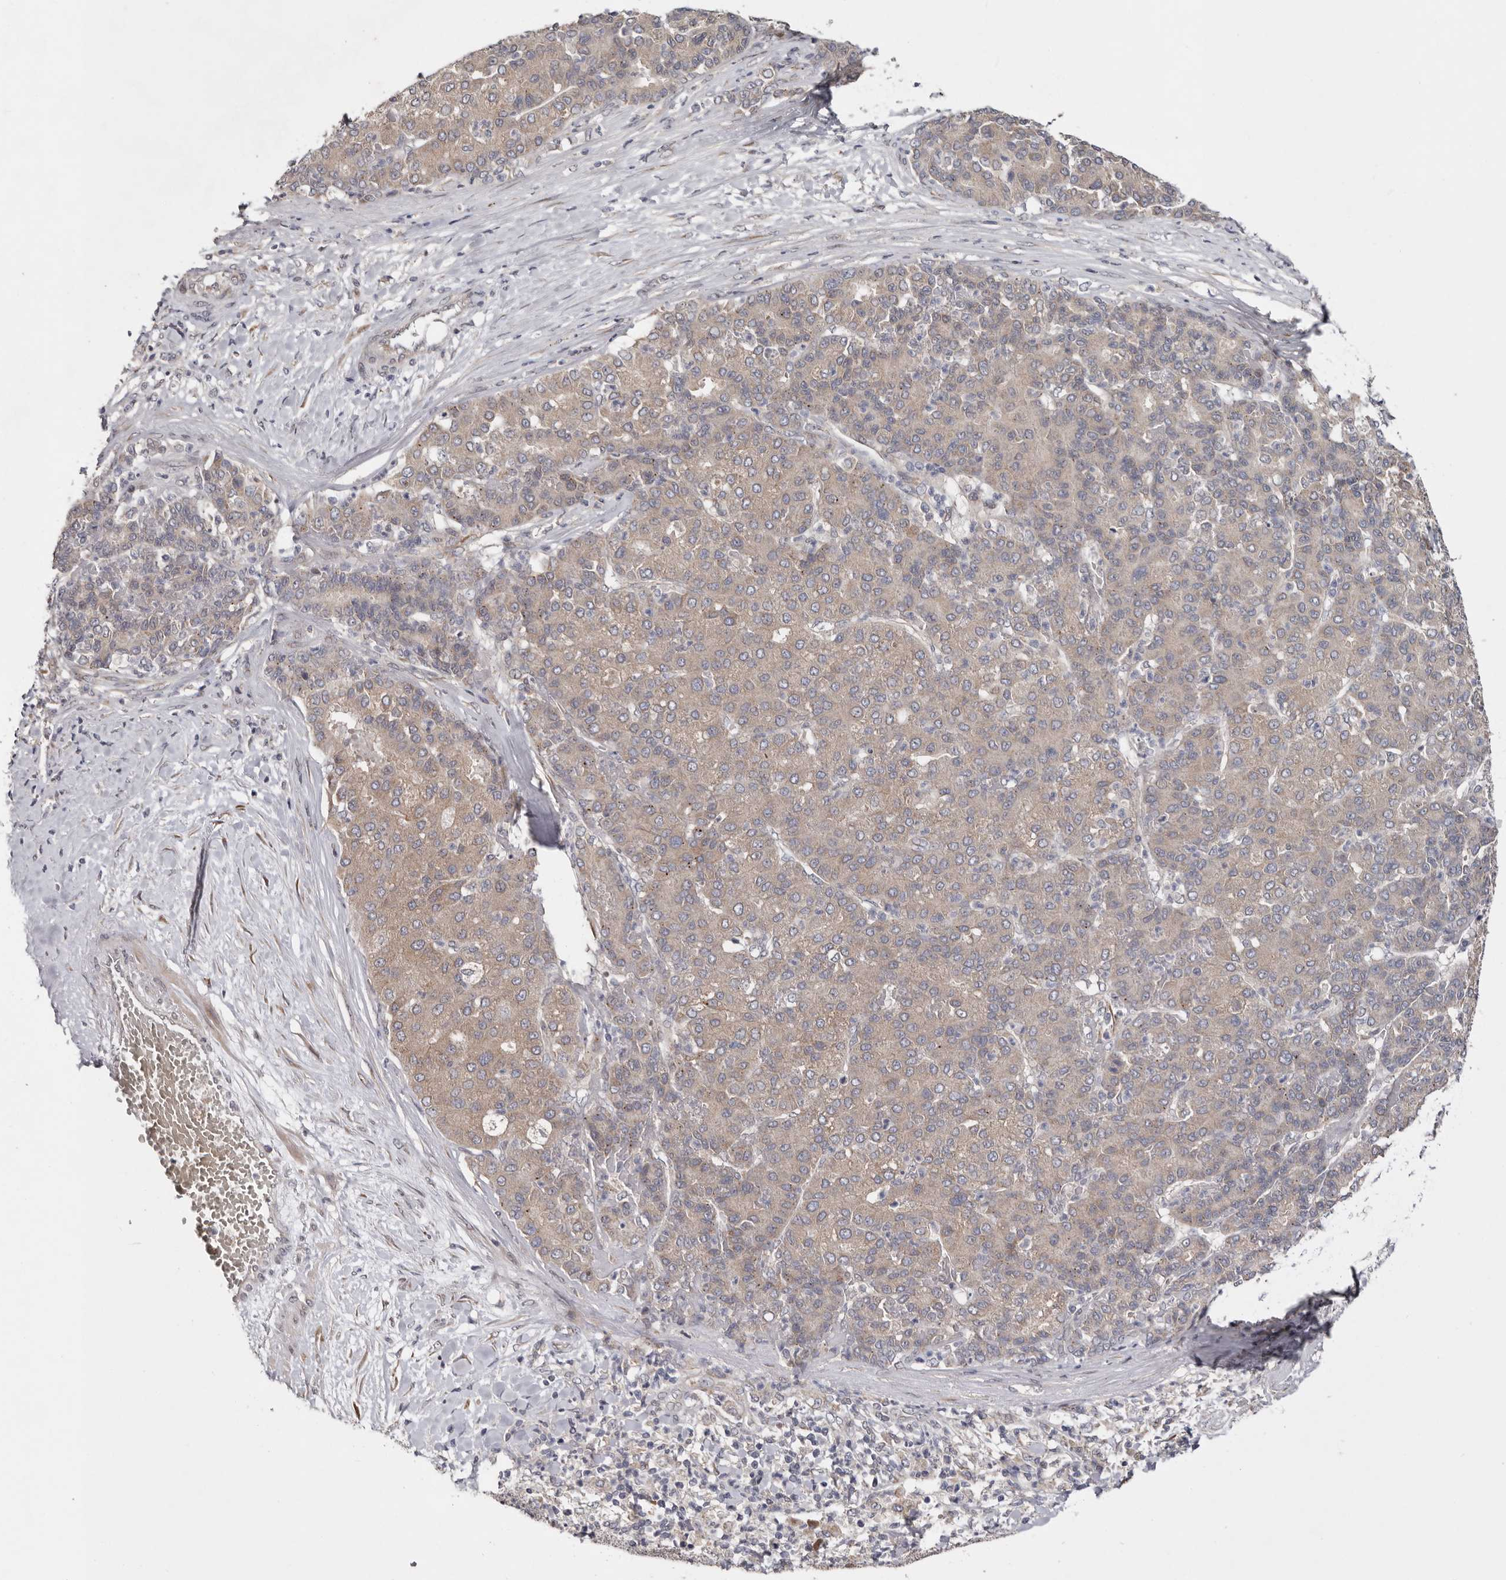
{"staining": {"intensity": "weak", "quantity": ">75%", "location": "cytoplasmic/membranous"}, "tissue": "liver cancer", "cell_type": "Tumor cells", "image_type": "cancer", "snomed": [{"axis": "morphology", "description": "Carcinoma, Hepatocellular, NOS"}, {"axis": "topography", "description": "Liver"}], "caption": "IHC (DAB (3,3'-diaminobenzidine)) staining of human liver cancer displays weak cytoplasmic/membranous protein expression in about >75% of tumor cells.", "gene": "CHML", "patient": {"sex": "male", "age": 65}}